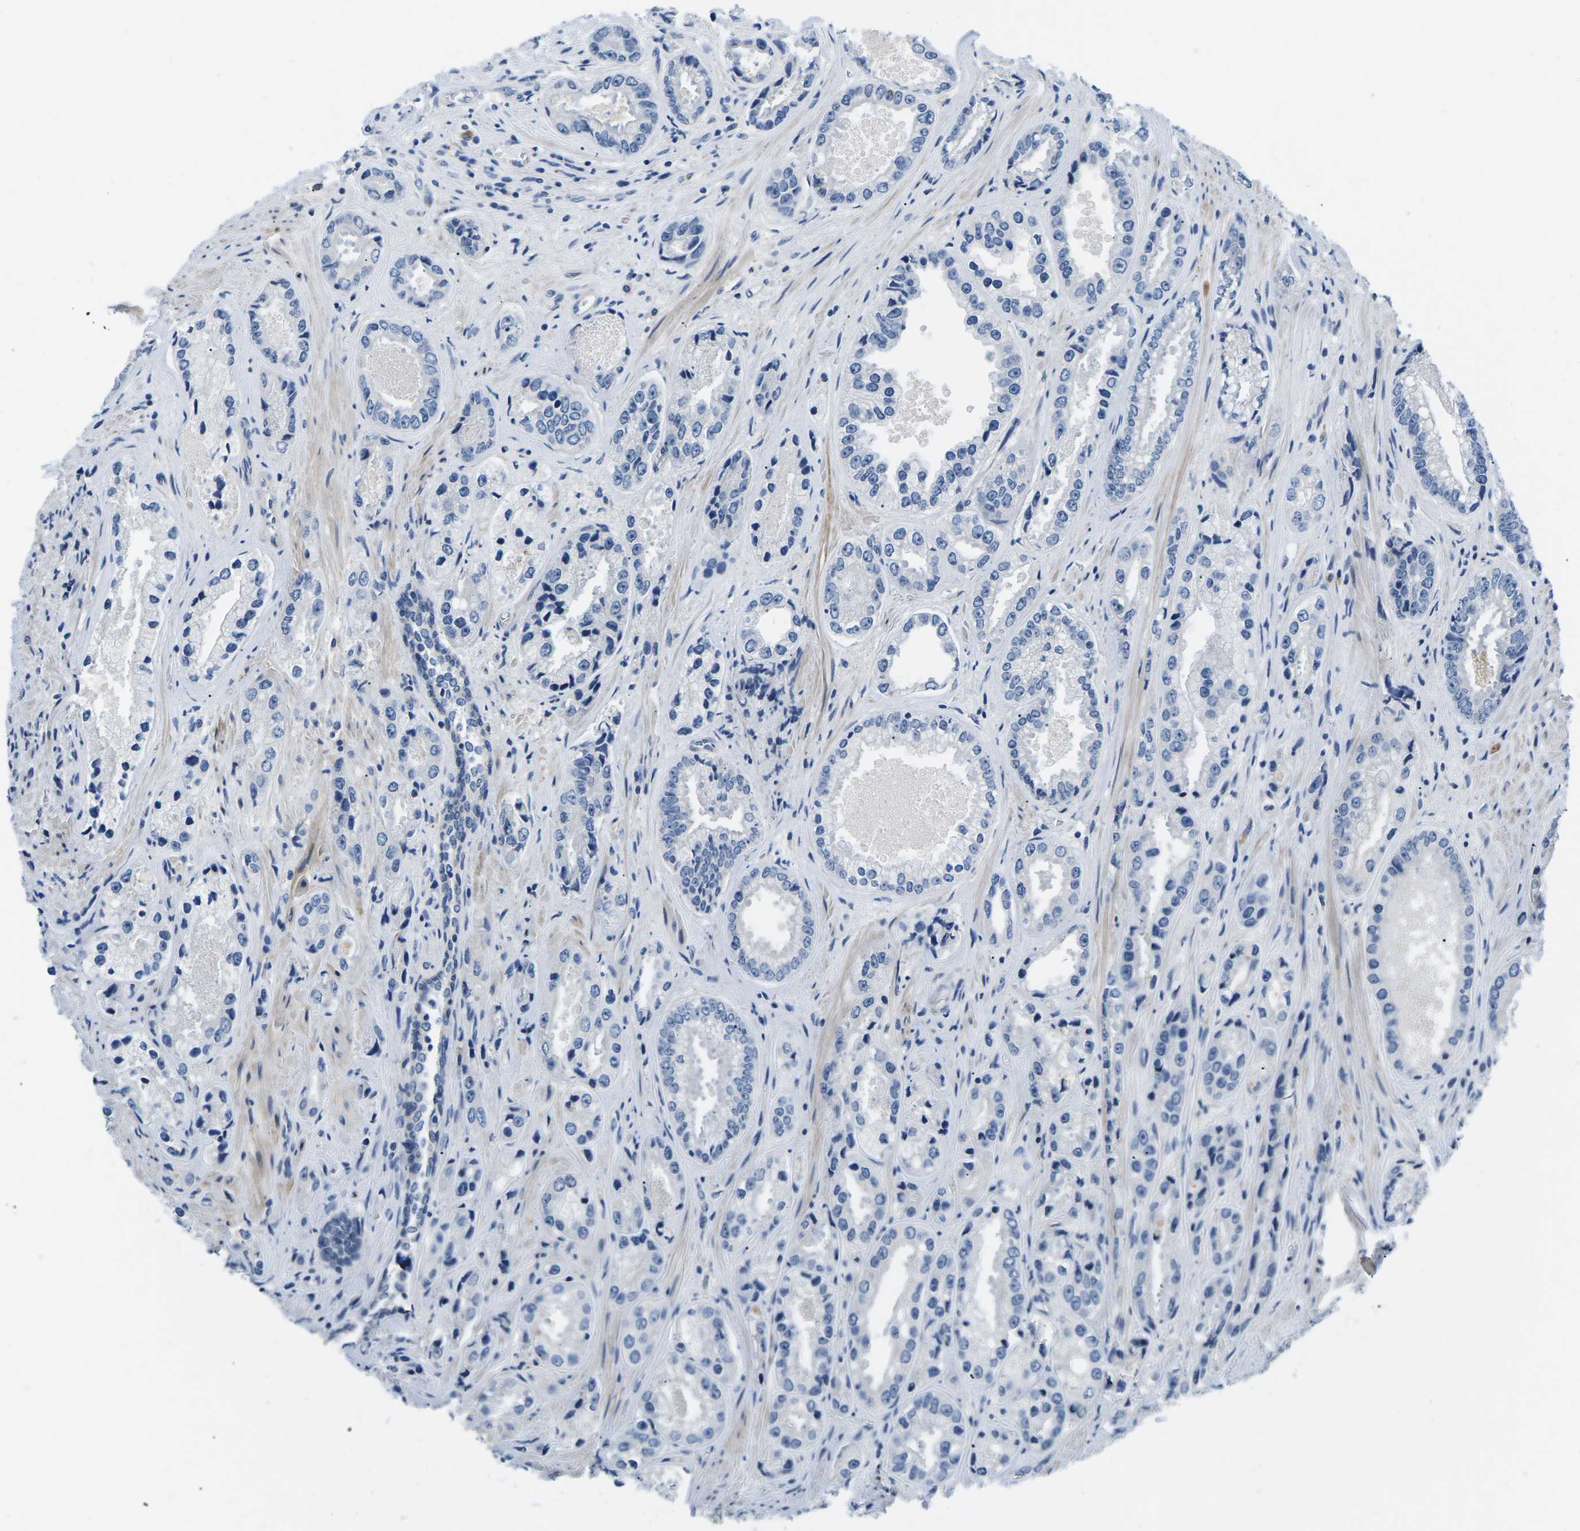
{"staining": {"intensity": "negative", "quantity": "none", "location": "none"}, "tissue": "prostate cancer", "cell_type": "Tumor cells", "image_type": "cancer", "snomed": [{"axis": "morphology", "description": "Adenocarcinoma, High grade"}, {"axis": "topography", "description": "Prostate"}], "caption": "A photomicrograph of prostate cancer (adenocarcinoma (high-grade)) stained for a protein displays no brown staining in tumor cells.", "gene": "TSPAN2", "patient": {"sex": "male", "age": 61}}